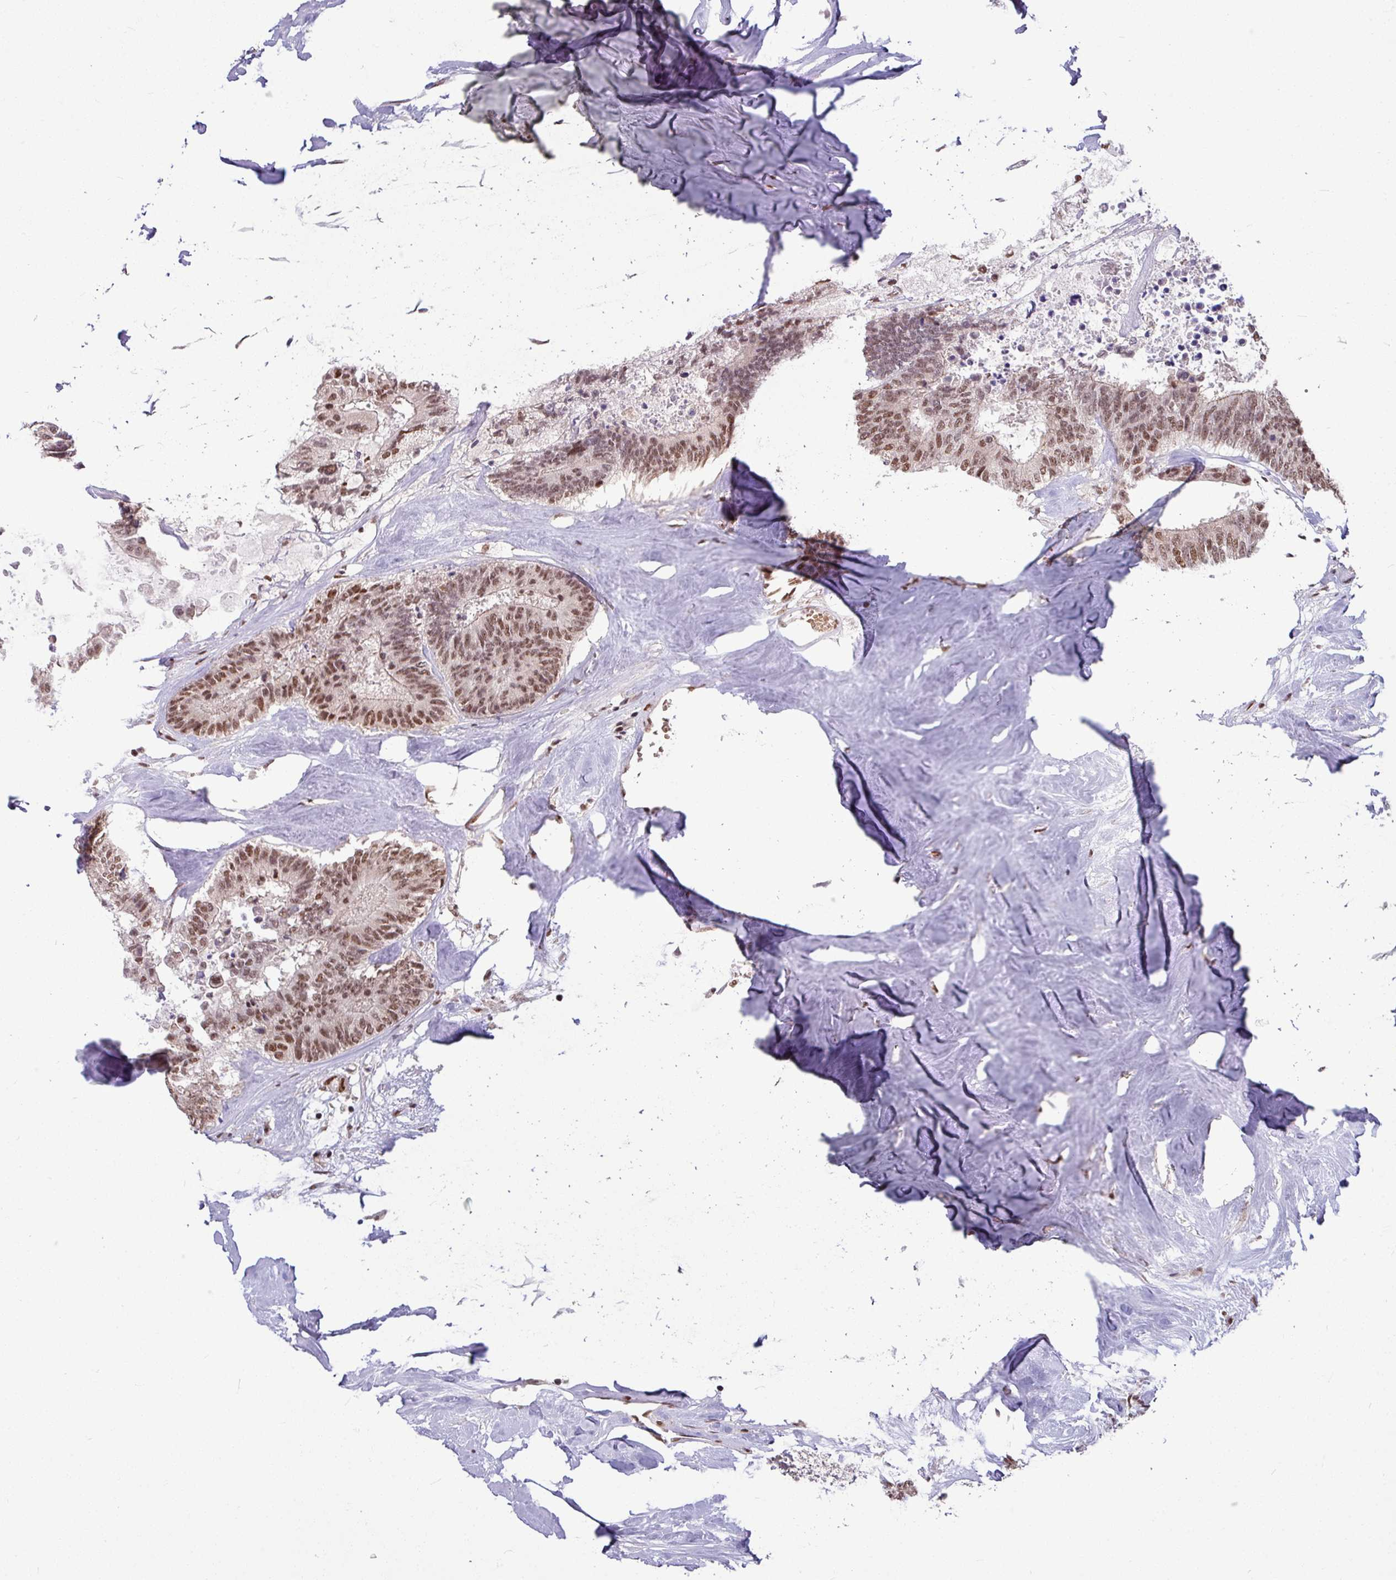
{"staining": {"intensity": "moderate", "quantity": ">75%", "location": "nuclear"}, "tissue": "colorectal cancer", "cell_type": "Tumor cells", "image_type": "cancer", "snomed": [{"axis": "morphology", "description": "Adenocarcinoma, NOS"}, {"axis": "topography", "description": "Colon"}, {"axis": "topography", "description": "Rectum"}], "caption": "Immunohistochemistry image of colorectal adenocarcinoma stained for a protein (brown), which reveals medium levels of moderate nuclear expression in about >75% of tumor cells.", "gene": "TDG", "patient": {"sex": "male", "age": 57}}